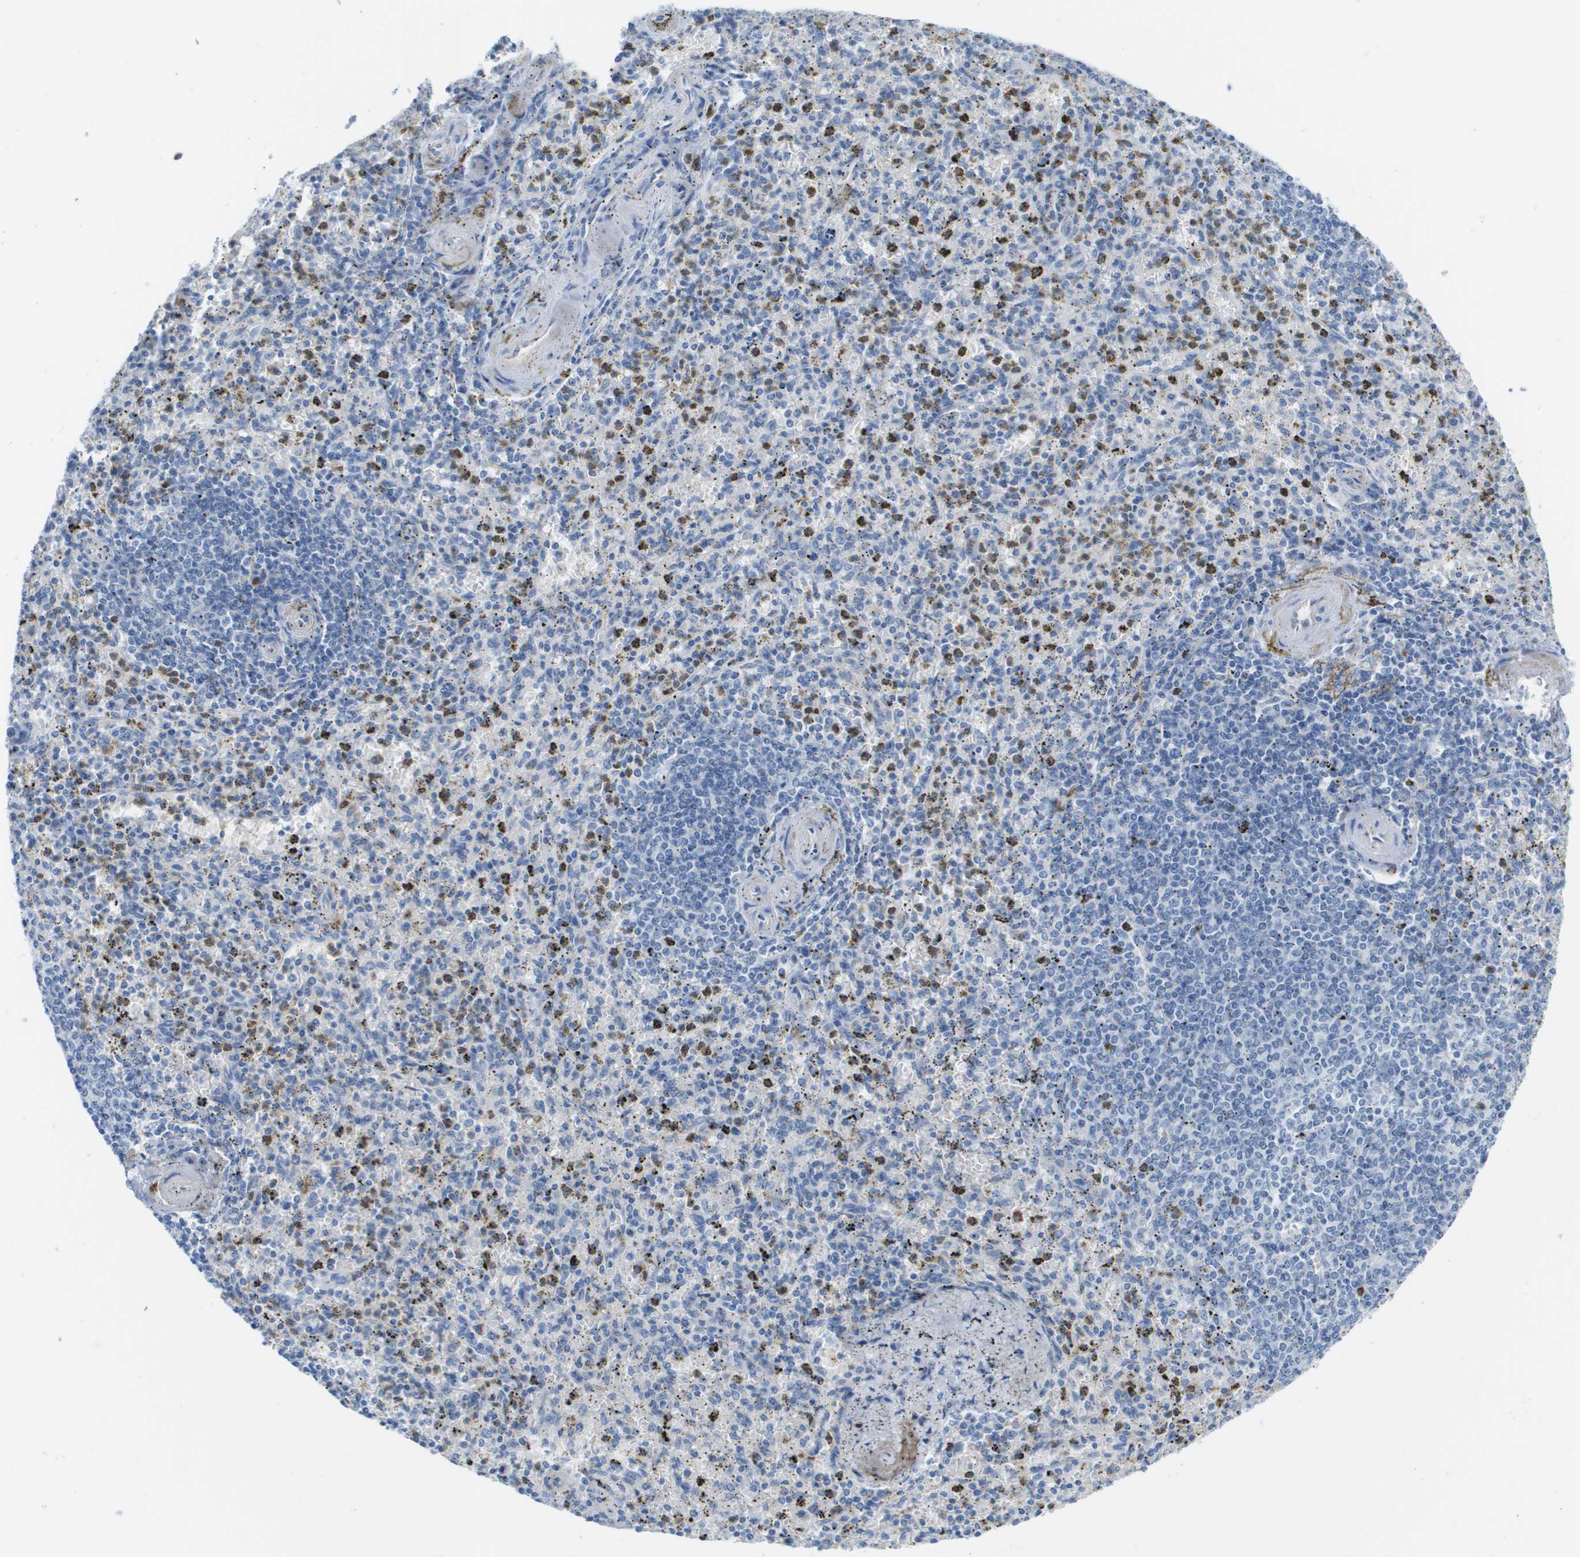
{"staining": {"intensity": "negative", "quantity": "none", "location": "none"}, "tissue": "spleen", "cell_type": "Cells in red pulp", "image_type": "normal", "snomed": [{"axis": "morphology", "description": "Normal tissue, NOS"}, {"axis": "topography", "description": "Spleen"}], "caption": "Immunohistochemistry (IHC) of unremarkable human spleen reveals no staining in cells in red pulp. (Stains: DAB IHC with hematoxylin counter stain, Microscopy: brightfield microscopy at high magnification).", "gene": "CD46", "patient": {"sex": "male", "age": 72}}